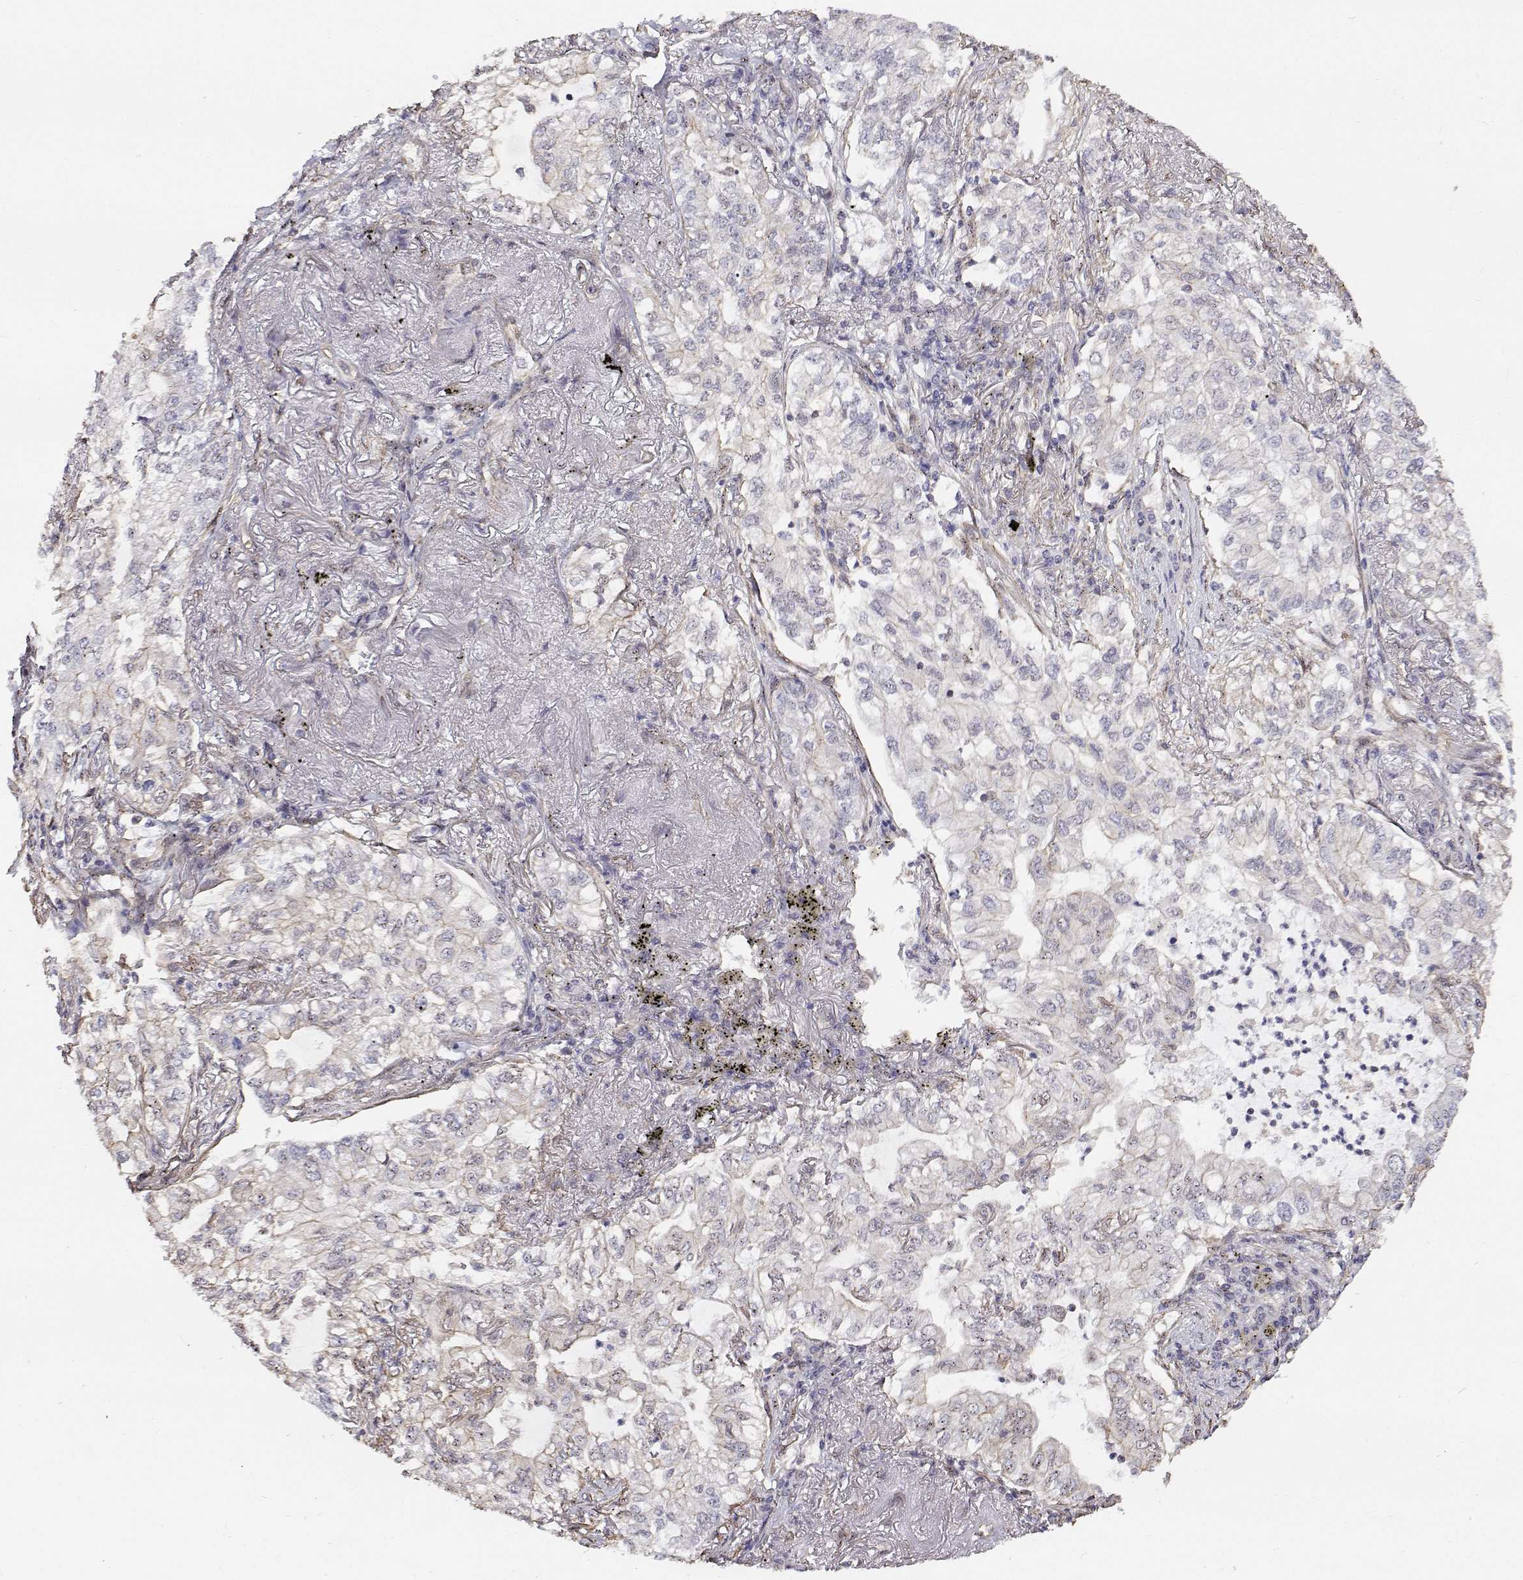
{"staining": {"intensity": "negative", "quantity": "none", "location": "none"}, "tissue": "lung cancer", "cell_type": "Tumor cells", "image_type": "cancer", "snomed": [{"axis": "morphology", "description": "Adenocarcinoma, NOS"}, {"axis": "topography", "description": "Lung"}], "caption": "Tumor cells are negative for brown protein staining in adenocarcinoma (lung). (DAB IHC, high magnification).", "gene": "GSDMA", "patient": {"sex": "female", "age": 73}}